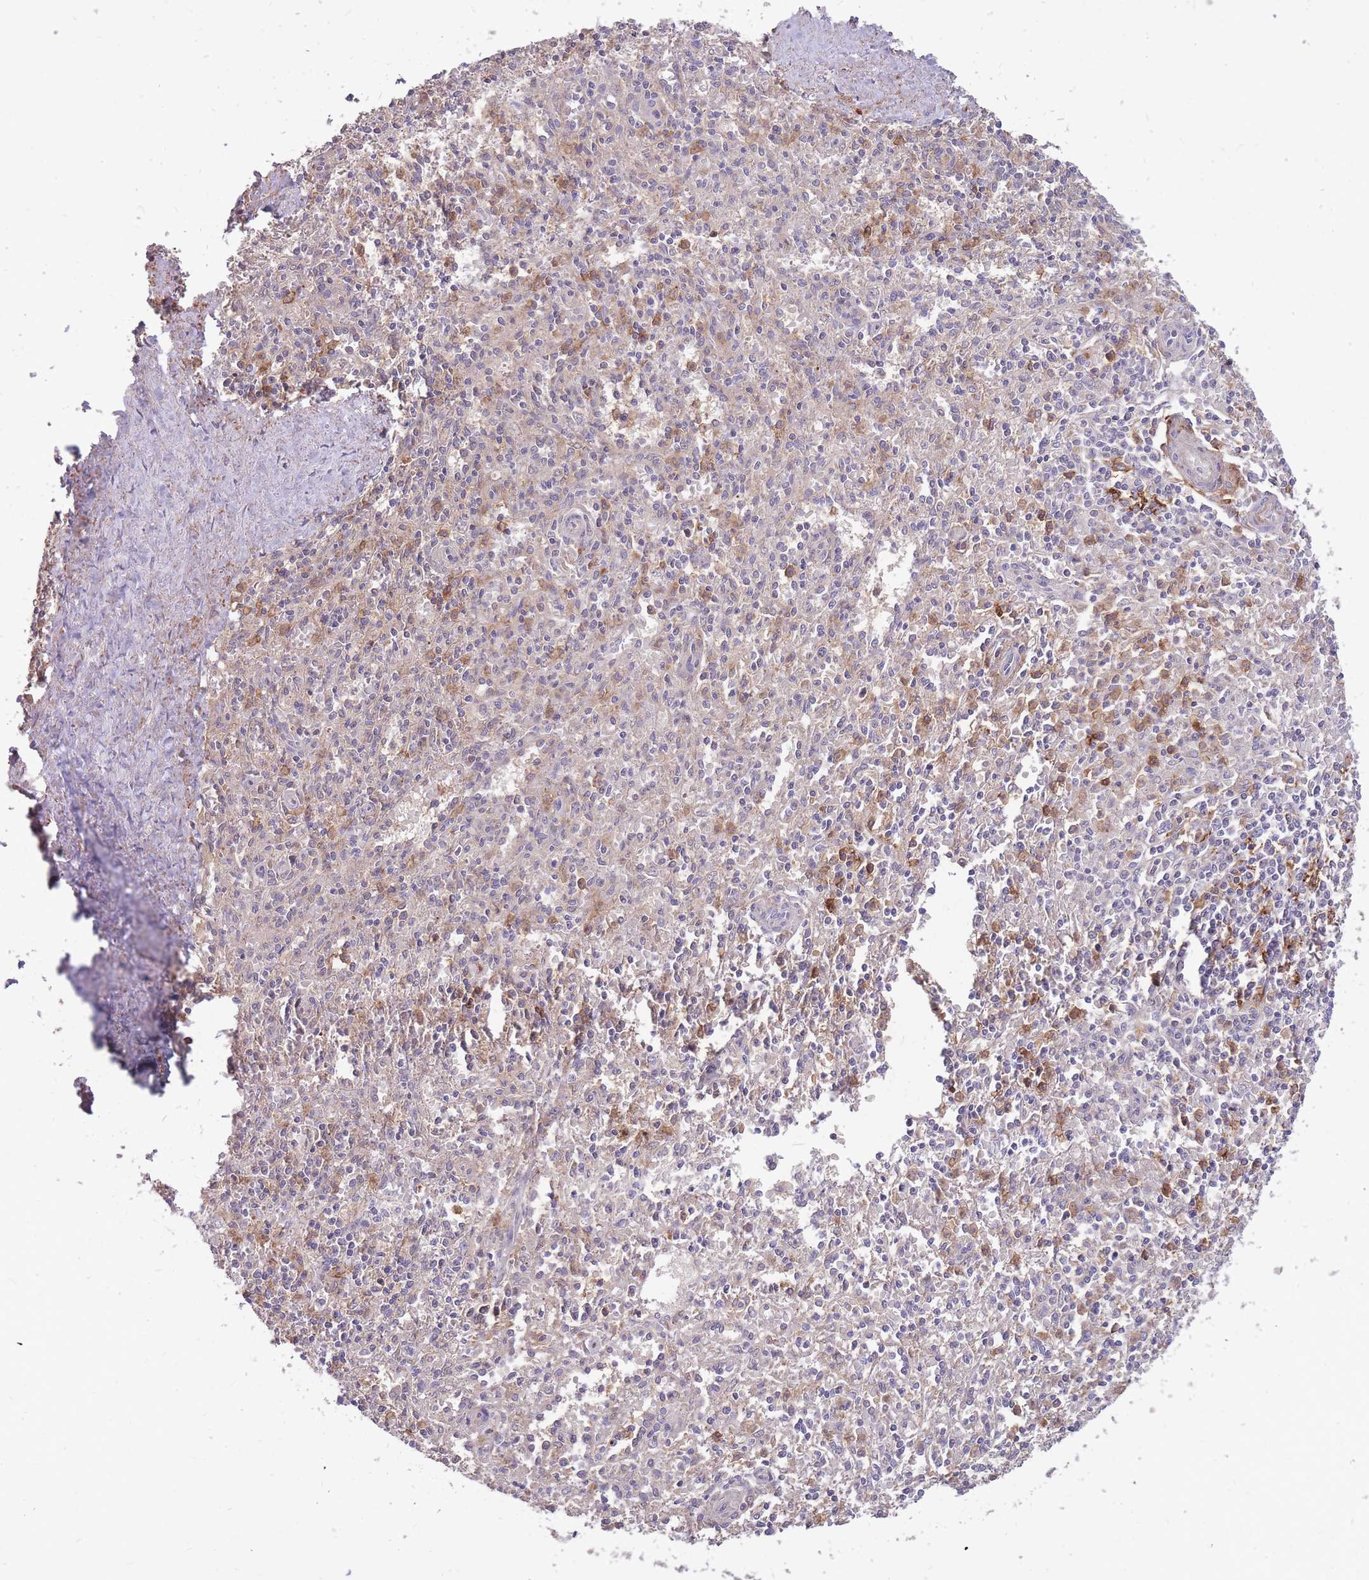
{"staining": {"intensity": "strong", "quantity": "<25%", "location": "cytoplasmic/membranous"}, "tissue": "spleen", "cell_type": "Cells in red pulp", "image_type": "normal", "snomed": [{"axis": "morphology", "description": "Normal tissue, NOS"}, {"axis": "topography", "description": "Spleen"}], "caption": "Immunohistochemistry photomicrograph of unremarkable spleen: spleen stained using immunohistochemistry displays medium levels of strong protein expression localized specifically in the cytoplasmic/membranous of cells in red pulp, appearing as a cytoplasmic/membranous brown color.", "gene": "IGF2BP2", "patient": {"sex": "female", "age": 70}}